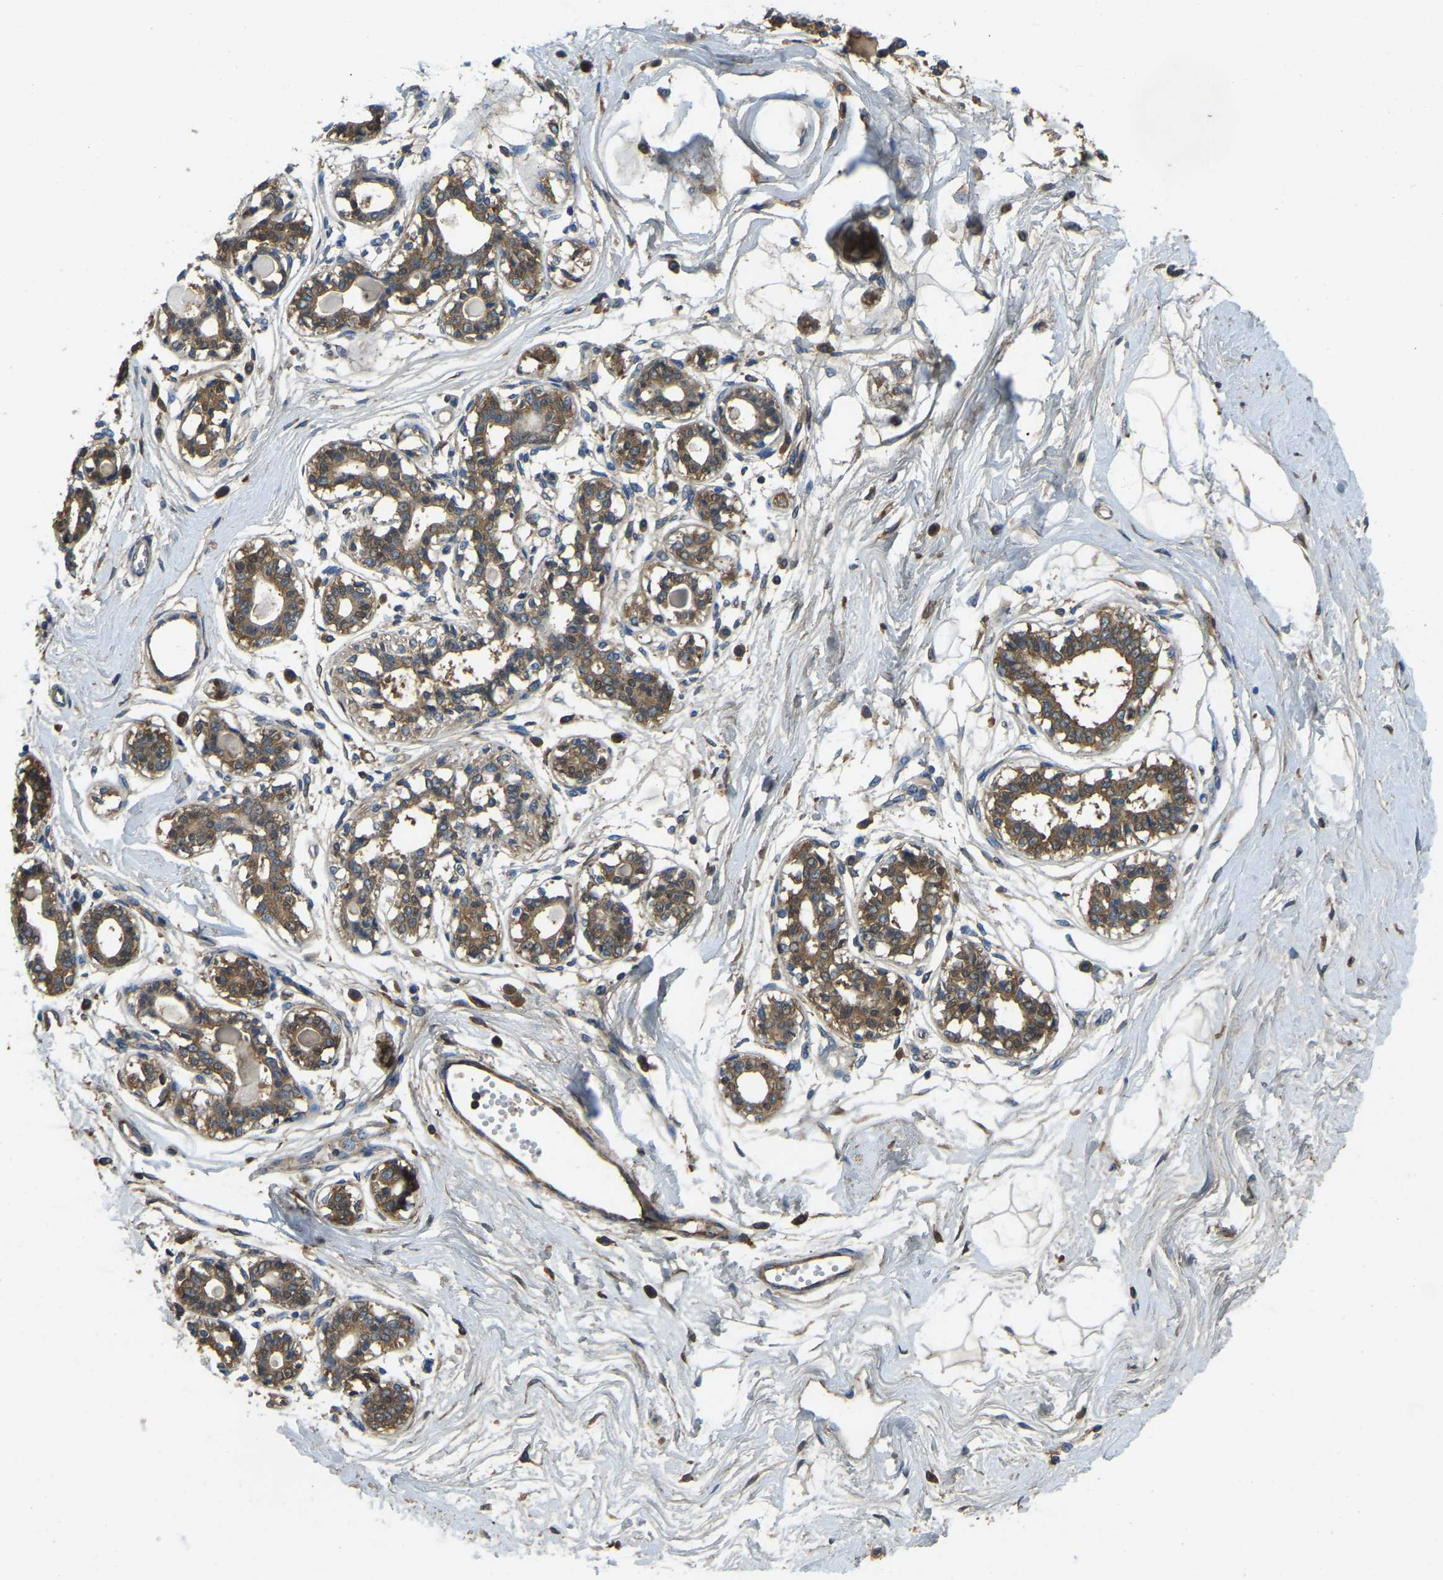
{"staining": {"intensity": "negative", "quantity": "none", "location": "none"}, "tissue": "breast", "cell_type": "Adipocytes", "image_type": "normal", "snomed": [{"axis": "morphology", "description": "Normal tissue, NOS"}, {"axis": "topography", "description": "Breast"}], "caption": "Photomicrograph shows no protein positivity in adipocytes of benign breast.", "gene": "ATP8B1", "patient": {"sex": "female", "age": 45}}